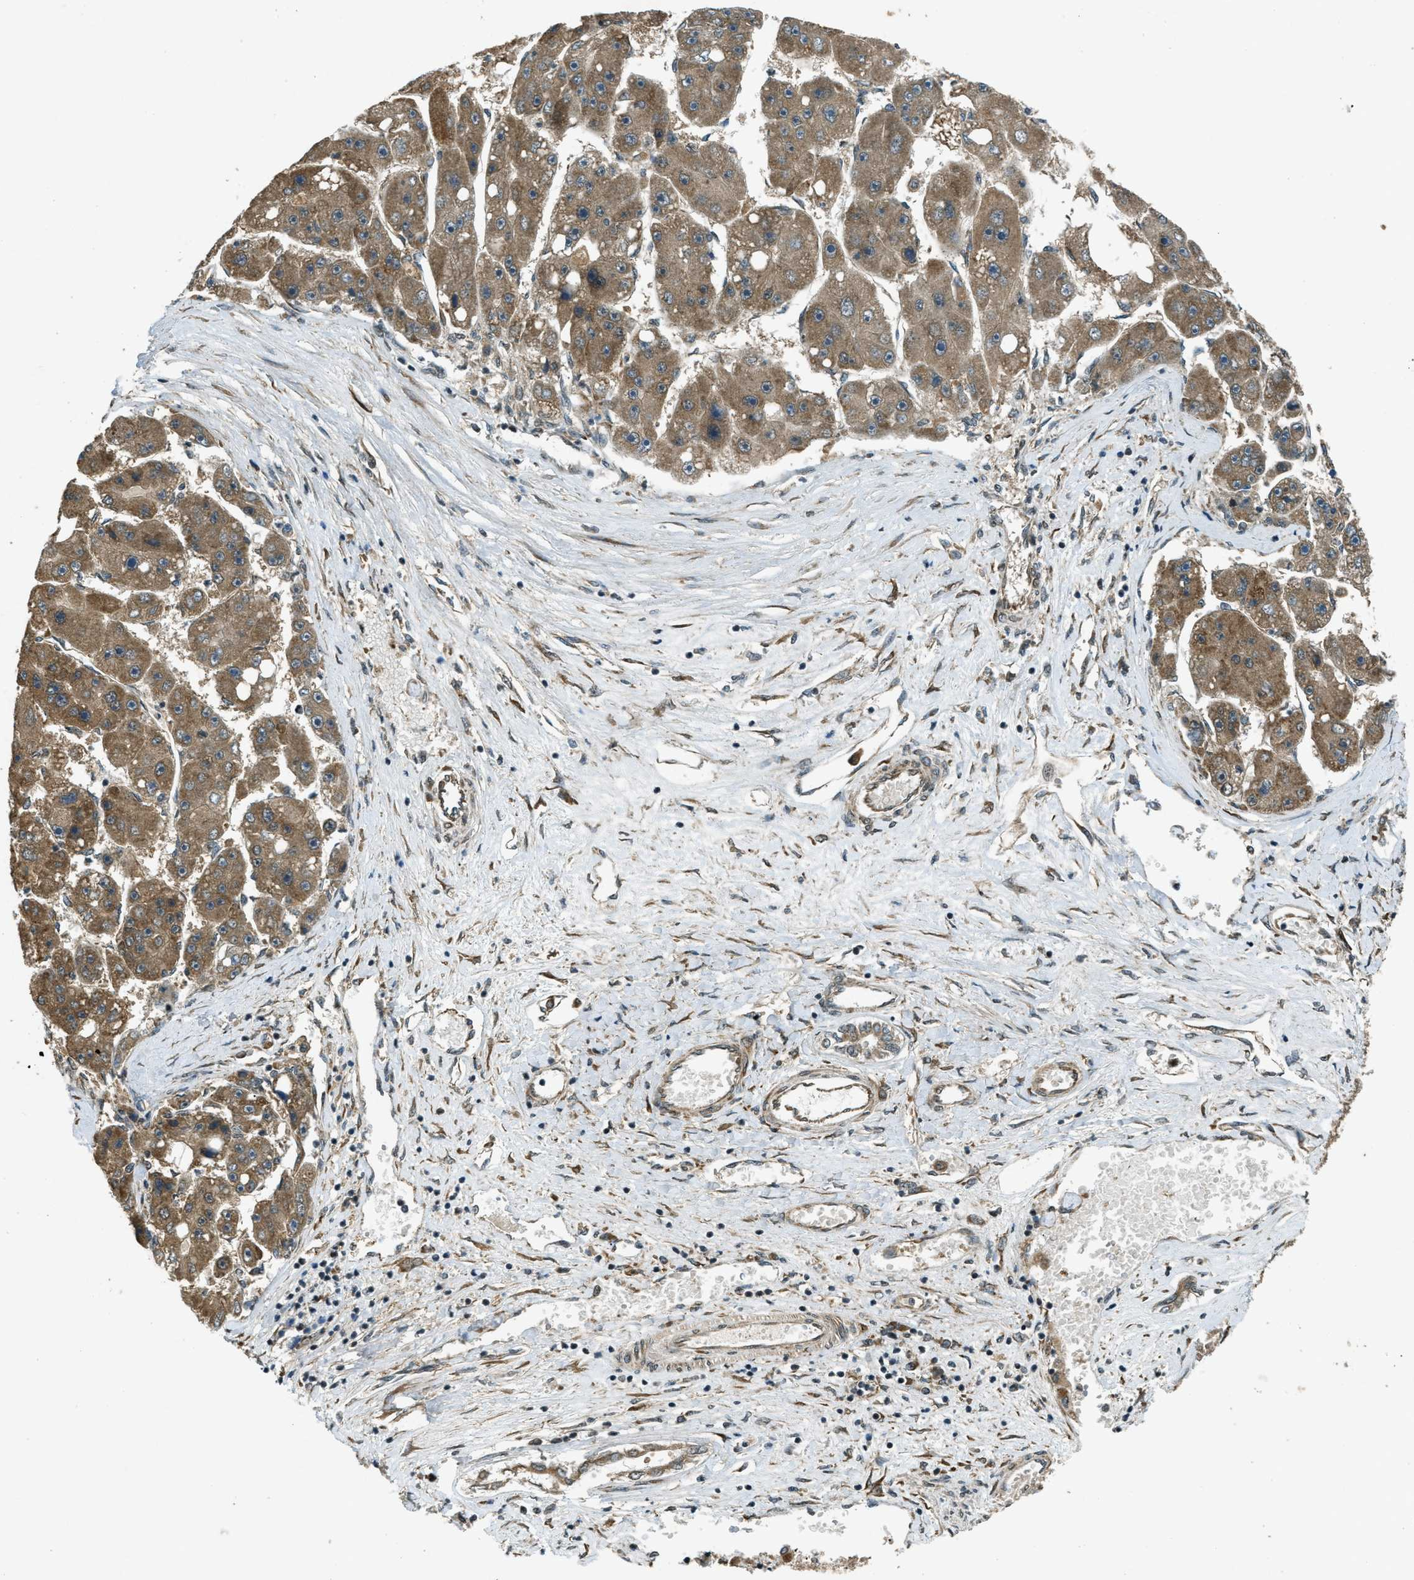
{"staining": {"intensity": "moderate", "quantity": ">75%", "location": "cytoplasmic/membranous"}, "tissue": "liver cancer", "cell_type": "Tumor cells", "image_type": "cancer", "snomed": [{"axis": "morphology", "description": "Carcinoma, Hepatocellular, NOS"}, {"axis": "topography", "description": "Liver"}], "caption": "Immunohistochemical staining of human liver hepatocellular carcinoma demonstrates moderate cytoplasmic/membranous protein positivity in approximately >75% of tumor cells.", "gene": "EIF2AK3", "patient": {"sex": "female", "age": 61}}